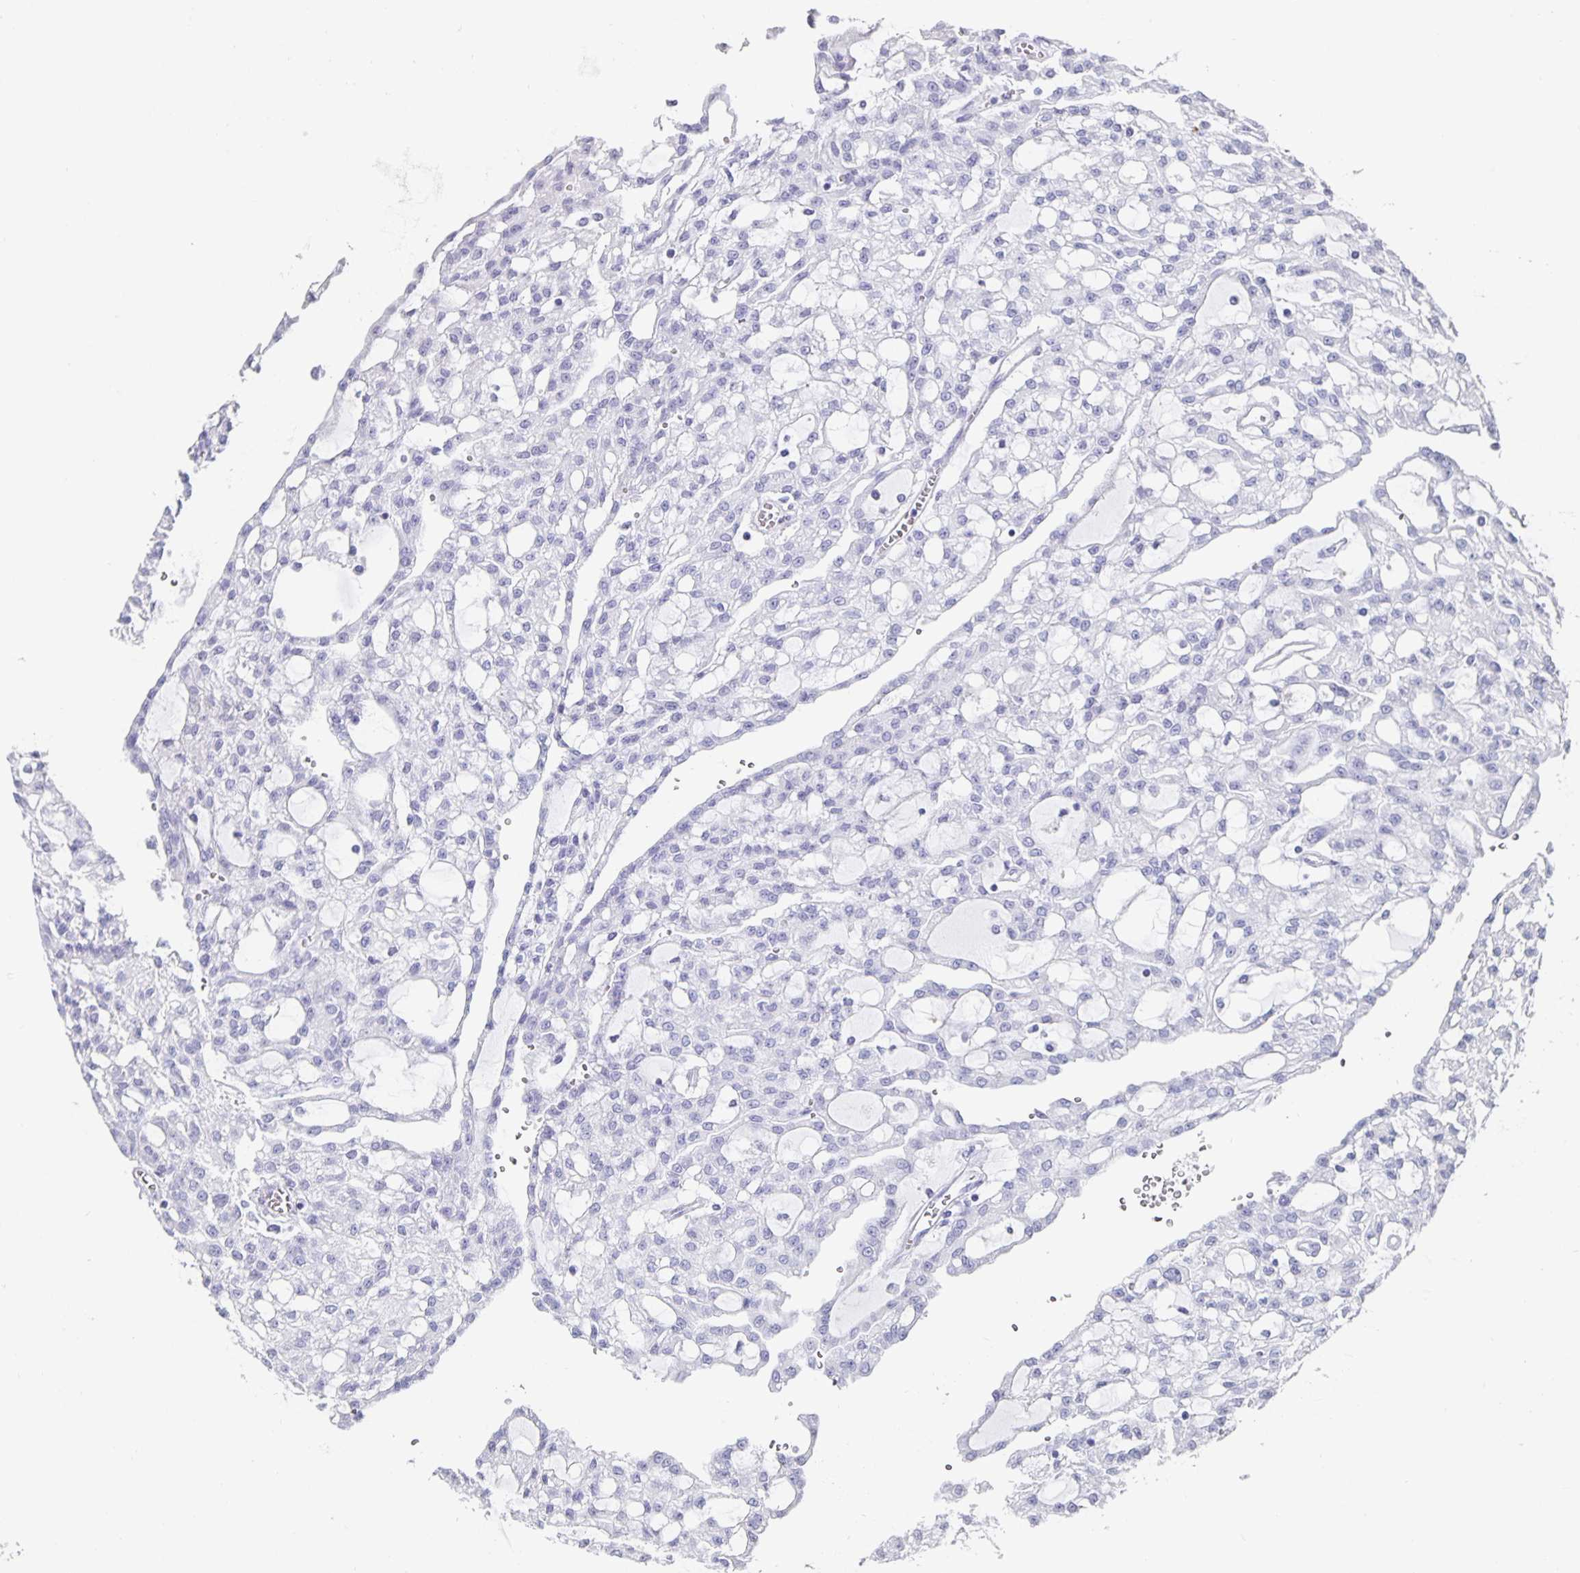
{"staining": {"intensity": "negative", "quantity": "none", "location": "none"}, "tissue": "renal cancer", "cell_type": "Tumor cells", "image_type": "cancer", "snomed": [{"axis": "morphology", "description": "Adenocarcinoma, NOS"}, {"axis": "topography", "description": "Kidney"}], "caption": "A photomicrograph of human adenocarcinoma (renal) is negative for staining in tumor cells.", "gene": "CHGA", "patient": {"sex": "male", "age": 63}}